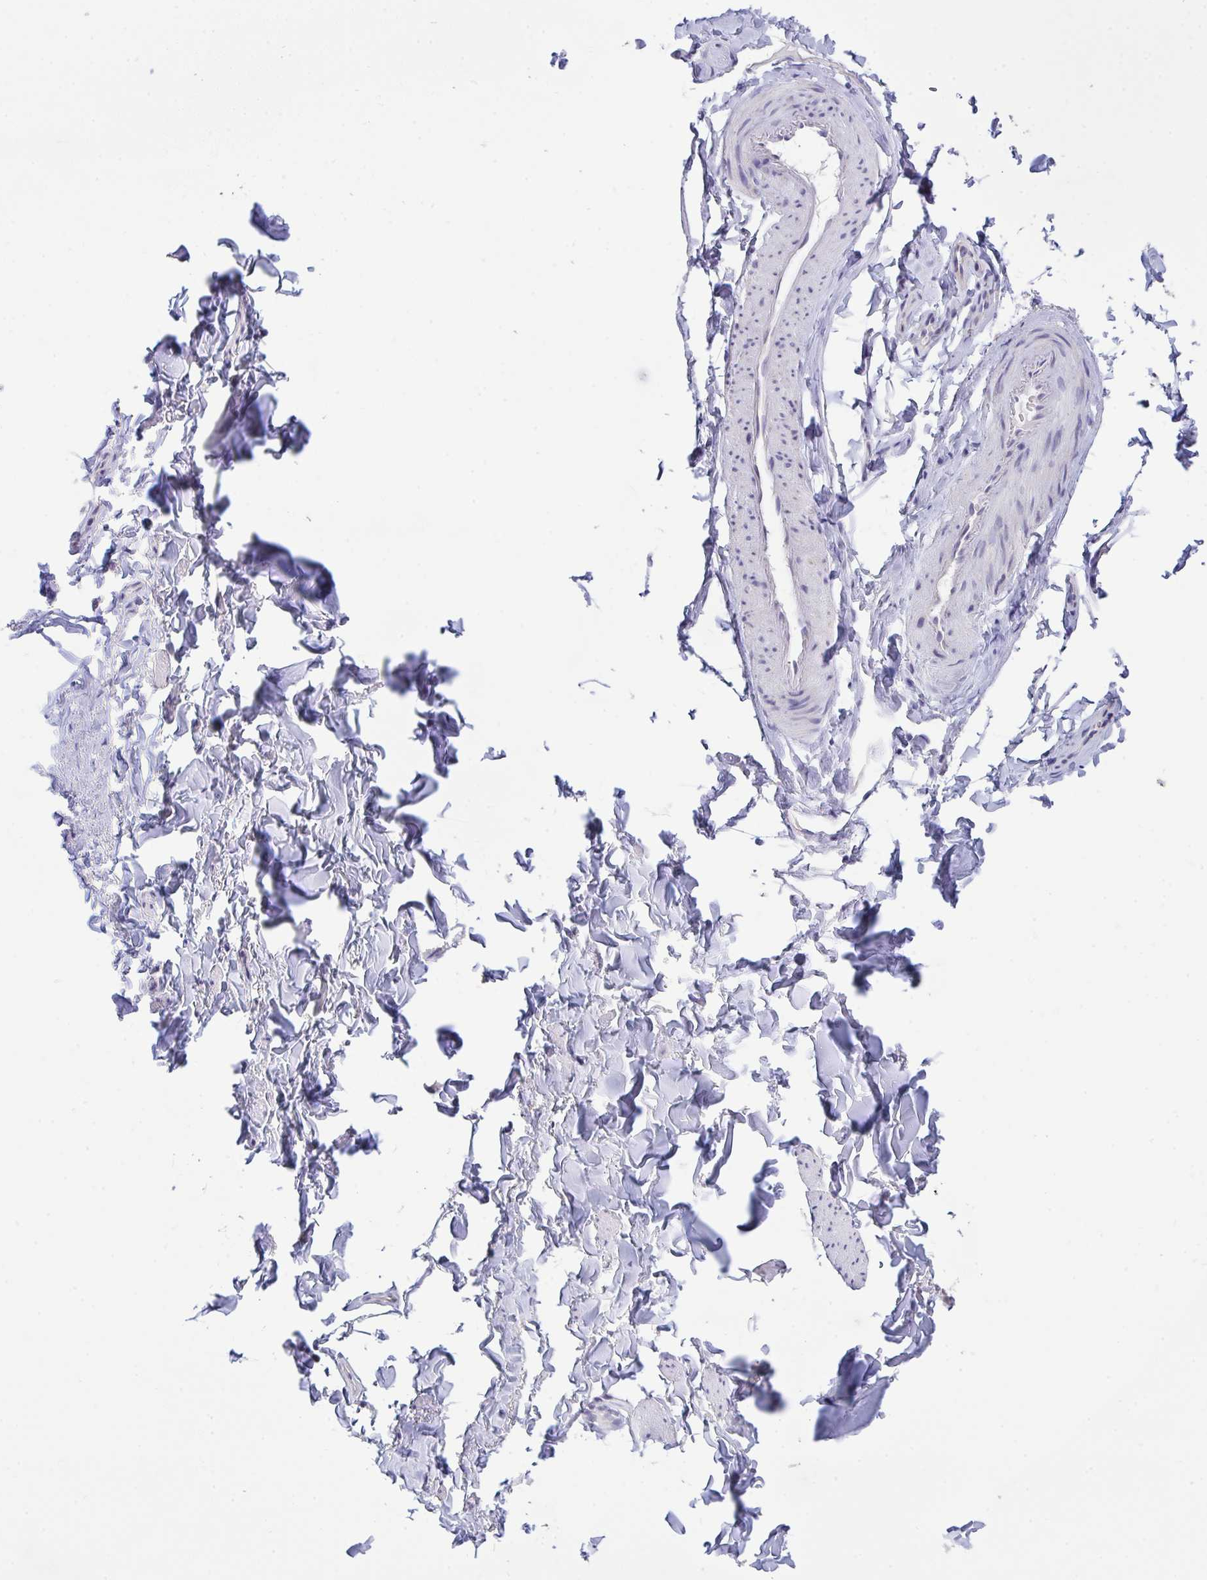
{"staining": {"intensity": "negative", "quantity": "none", "location": "none"}, "tissue": "soft tissue", "cell_type": "Fibroblasts", "image_type": "normal", "snomed": [{"axis": "morphology", "description": "Normal tissue, NOS"}, {"axis": "topography", "description": "Vulva"}, {"axis": "topography", "description": "Peripheral nerve tissue"}], "caption": "Image shows no protein positivity in fibroblasts of normal soft tissue. (Immunohistochemistry (ihc), brightfield microscopy, high magnification).", "gene": "VGLL3", "patient": {"sex": "female", "age": 66}}